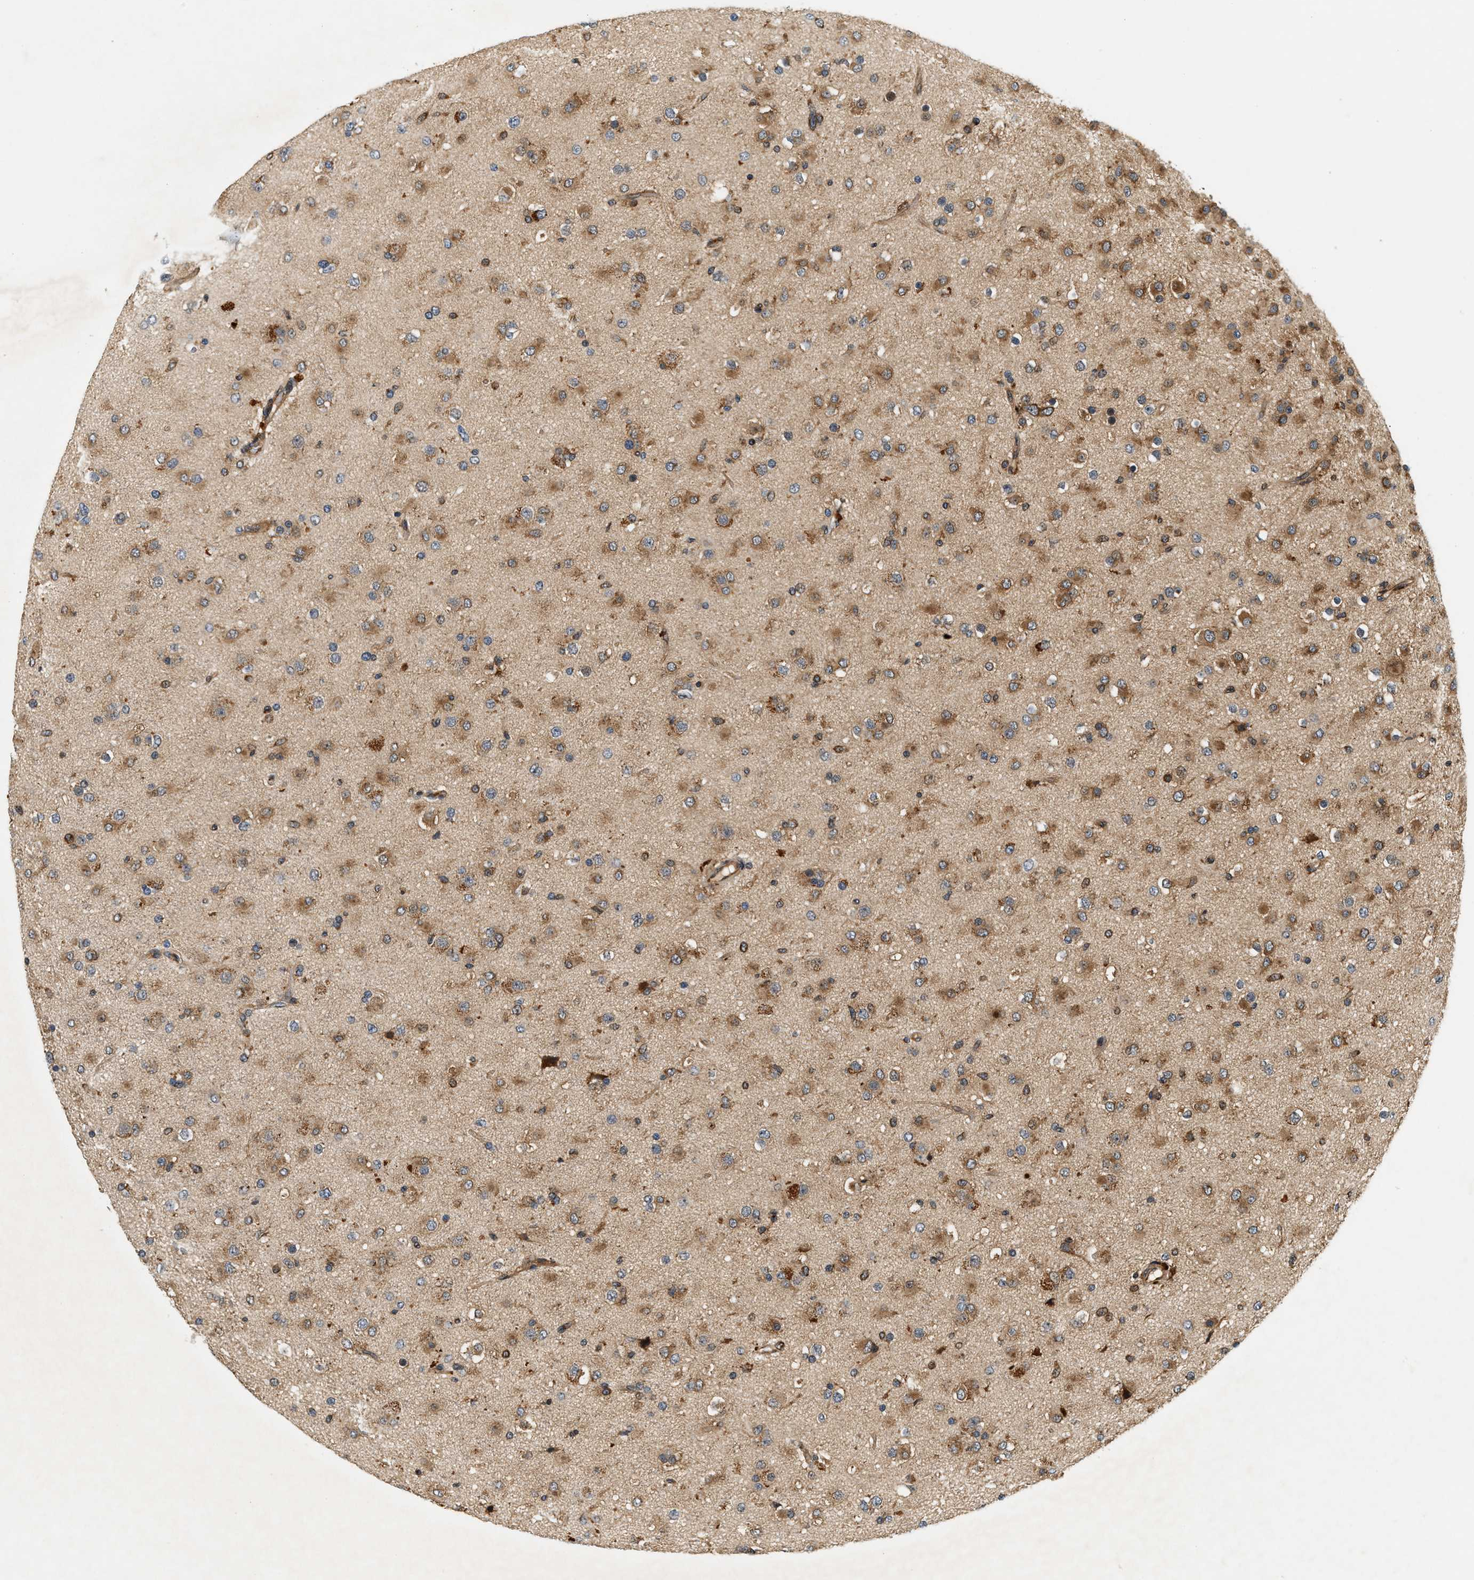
{"staining": {"intensity": "moderate", "quantity": ">75%", "location": "cytoplasmic/membranous"}, "tissue": "glioma", "cell_type": "Tumor cells", "image_type": "cancer", "snomed": [{"axis": "morphology", "description": "Glioma, malignant, Low grade"}, {"axis": "topography", "description": "Brain"}], "caption": "An IHC photomicrograph of neoplastic tissue is shown. Protein staining in brown labels moderate cytoplasmic/membranous positivity in malignant low-grade glioma within tumor cells. Nuclei are stained in blue.", "gene": "SAMD9", "patient": {"sex": "male", "age": 65}}